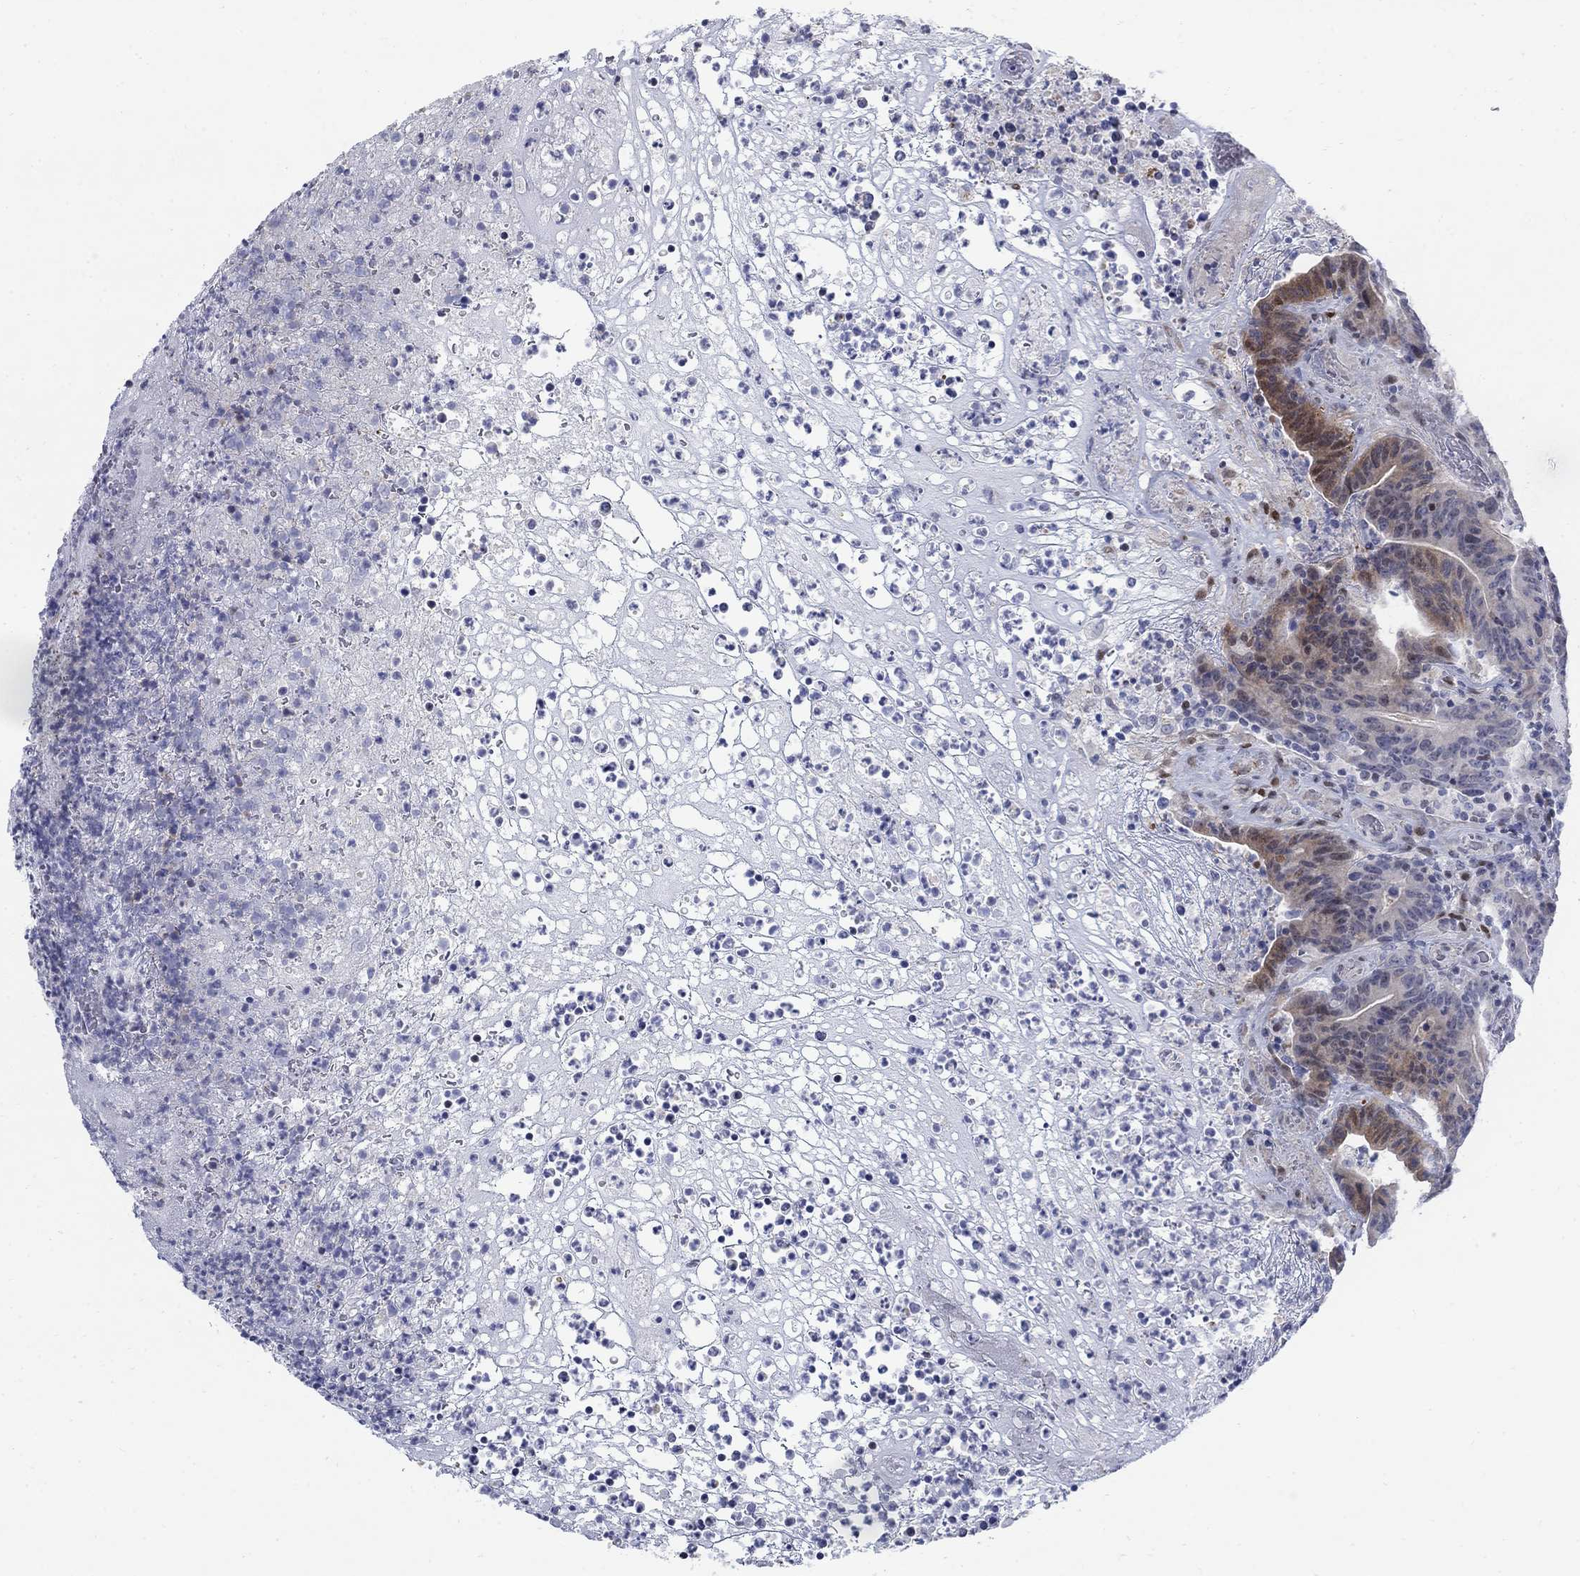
{"staining": {"intensity": "moderate", "quantity": "25%-75%", "location": "cytoplasmic/membranous"}, "tissue": "colorectal cancer", "cell_type": "Tumor cells", "image_type": "cancer", "snomed": [{"axis": "morphology", "description": "Adenocarcinoma, NOS"}, {"axis": "topography", "description": "Colon"}], "caption": "This photomicrograph demonstrates adenocarcinoma (colorectal) stained with immunohistochemistry to label a protein in brown. The cytoplasmic/membranous of tumor cells show moderate positivity for the protein. Nuclei are counter-stained blue.", "gene": "MYO3A", "patient": {"sex": "female", "age": 75}}